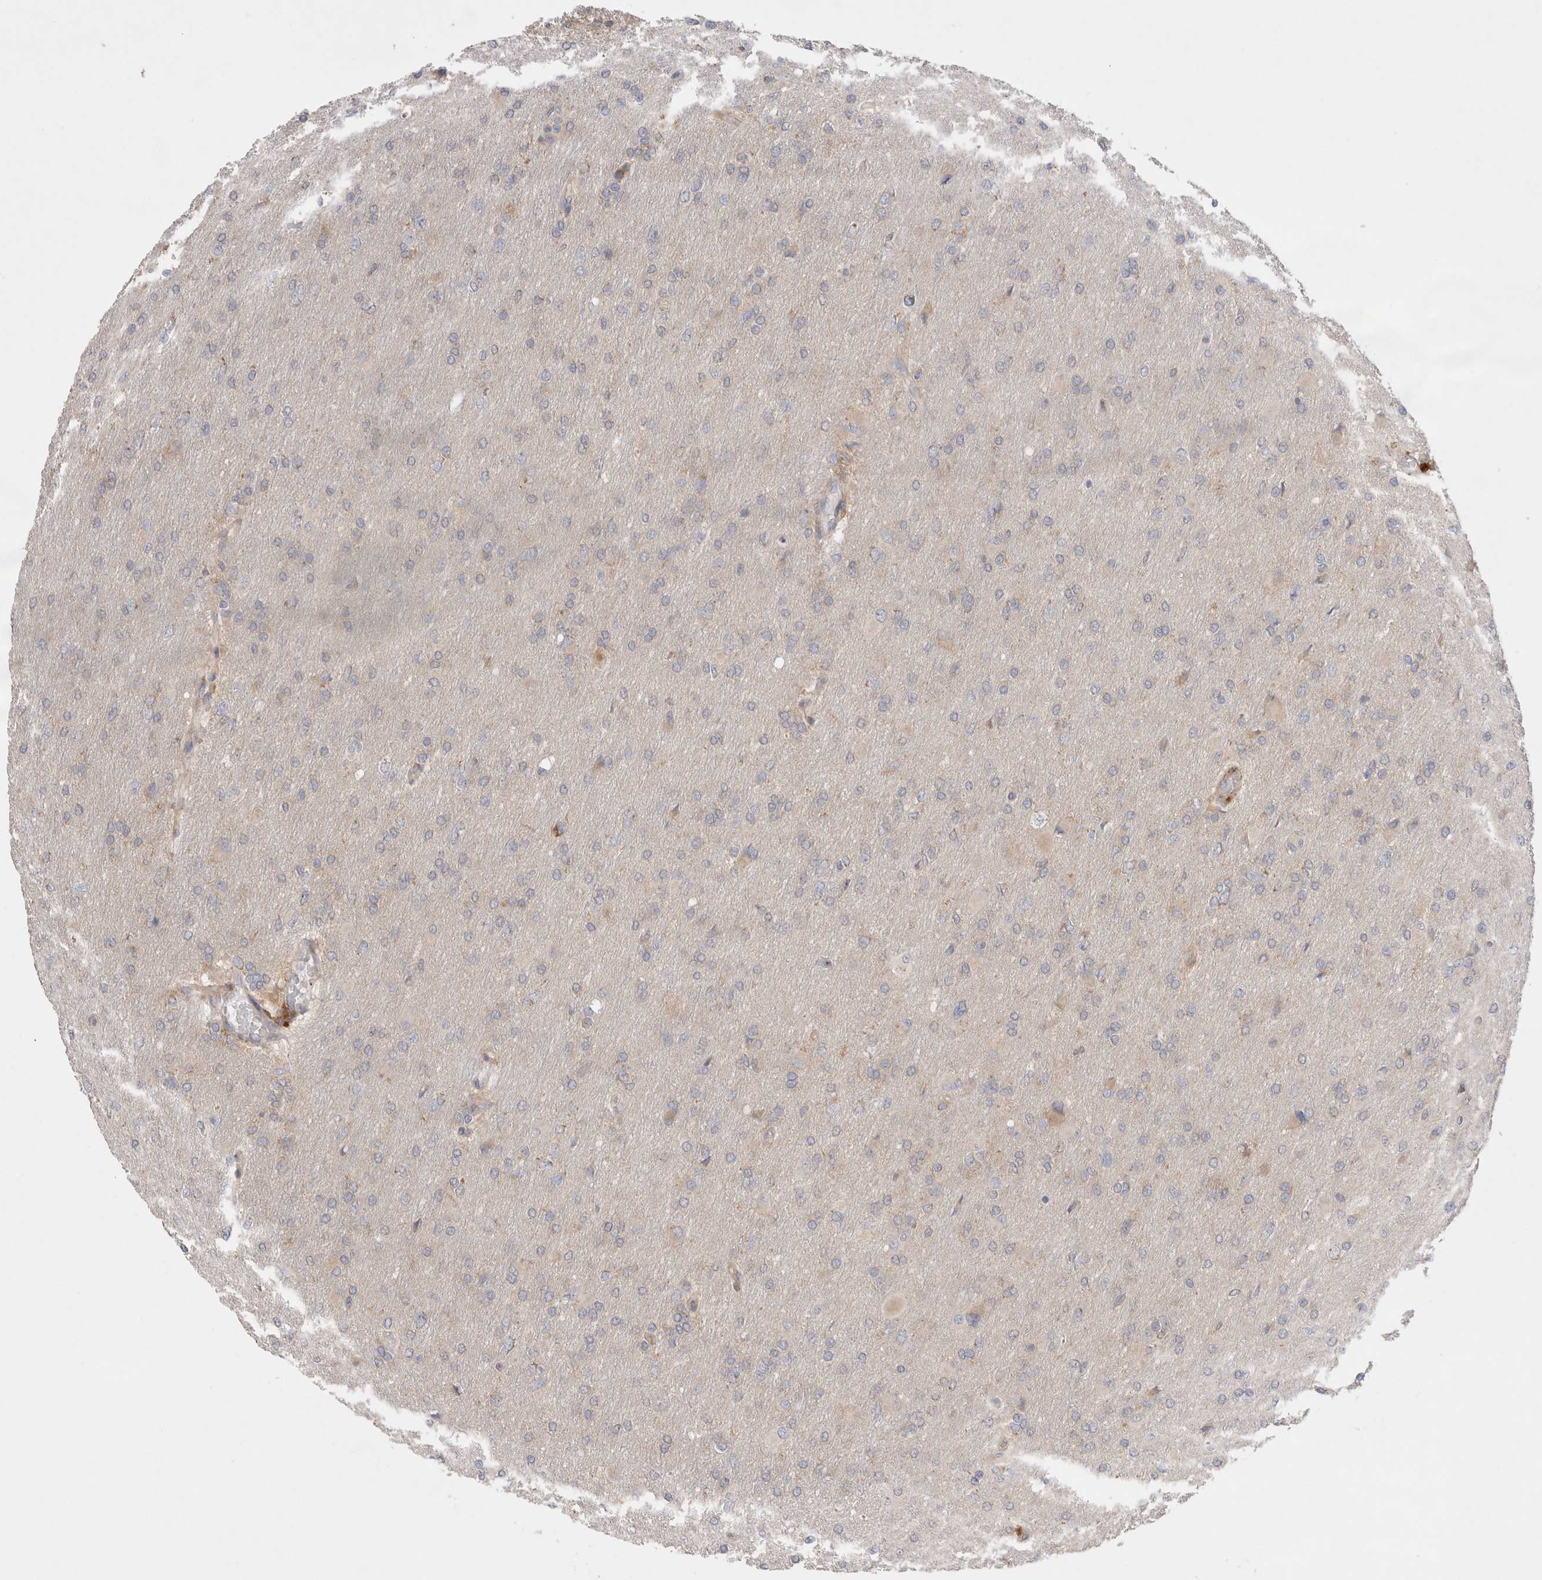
{"staining": {"intensity": "negative", "quantity": "none", "location": "none"}, "tissue": "glioma", "cell_type": "Tumor cells", "image_type": "cancer", "snomed": [{"axis": "morphology", "description": "Glioma, malignant, High grade"}, {"axis": "topography", "description": "Cerebral cortex"}], "caption": "DAB (3,3'-diaminobenzidine) immunohistochemical staining of high-grade glioma (malignant) shows no significant expression in tumor cells. Nuclei are stained in blue.", "gene": "TBC1D16", "patient": {"sex": "female", "age": 36}}